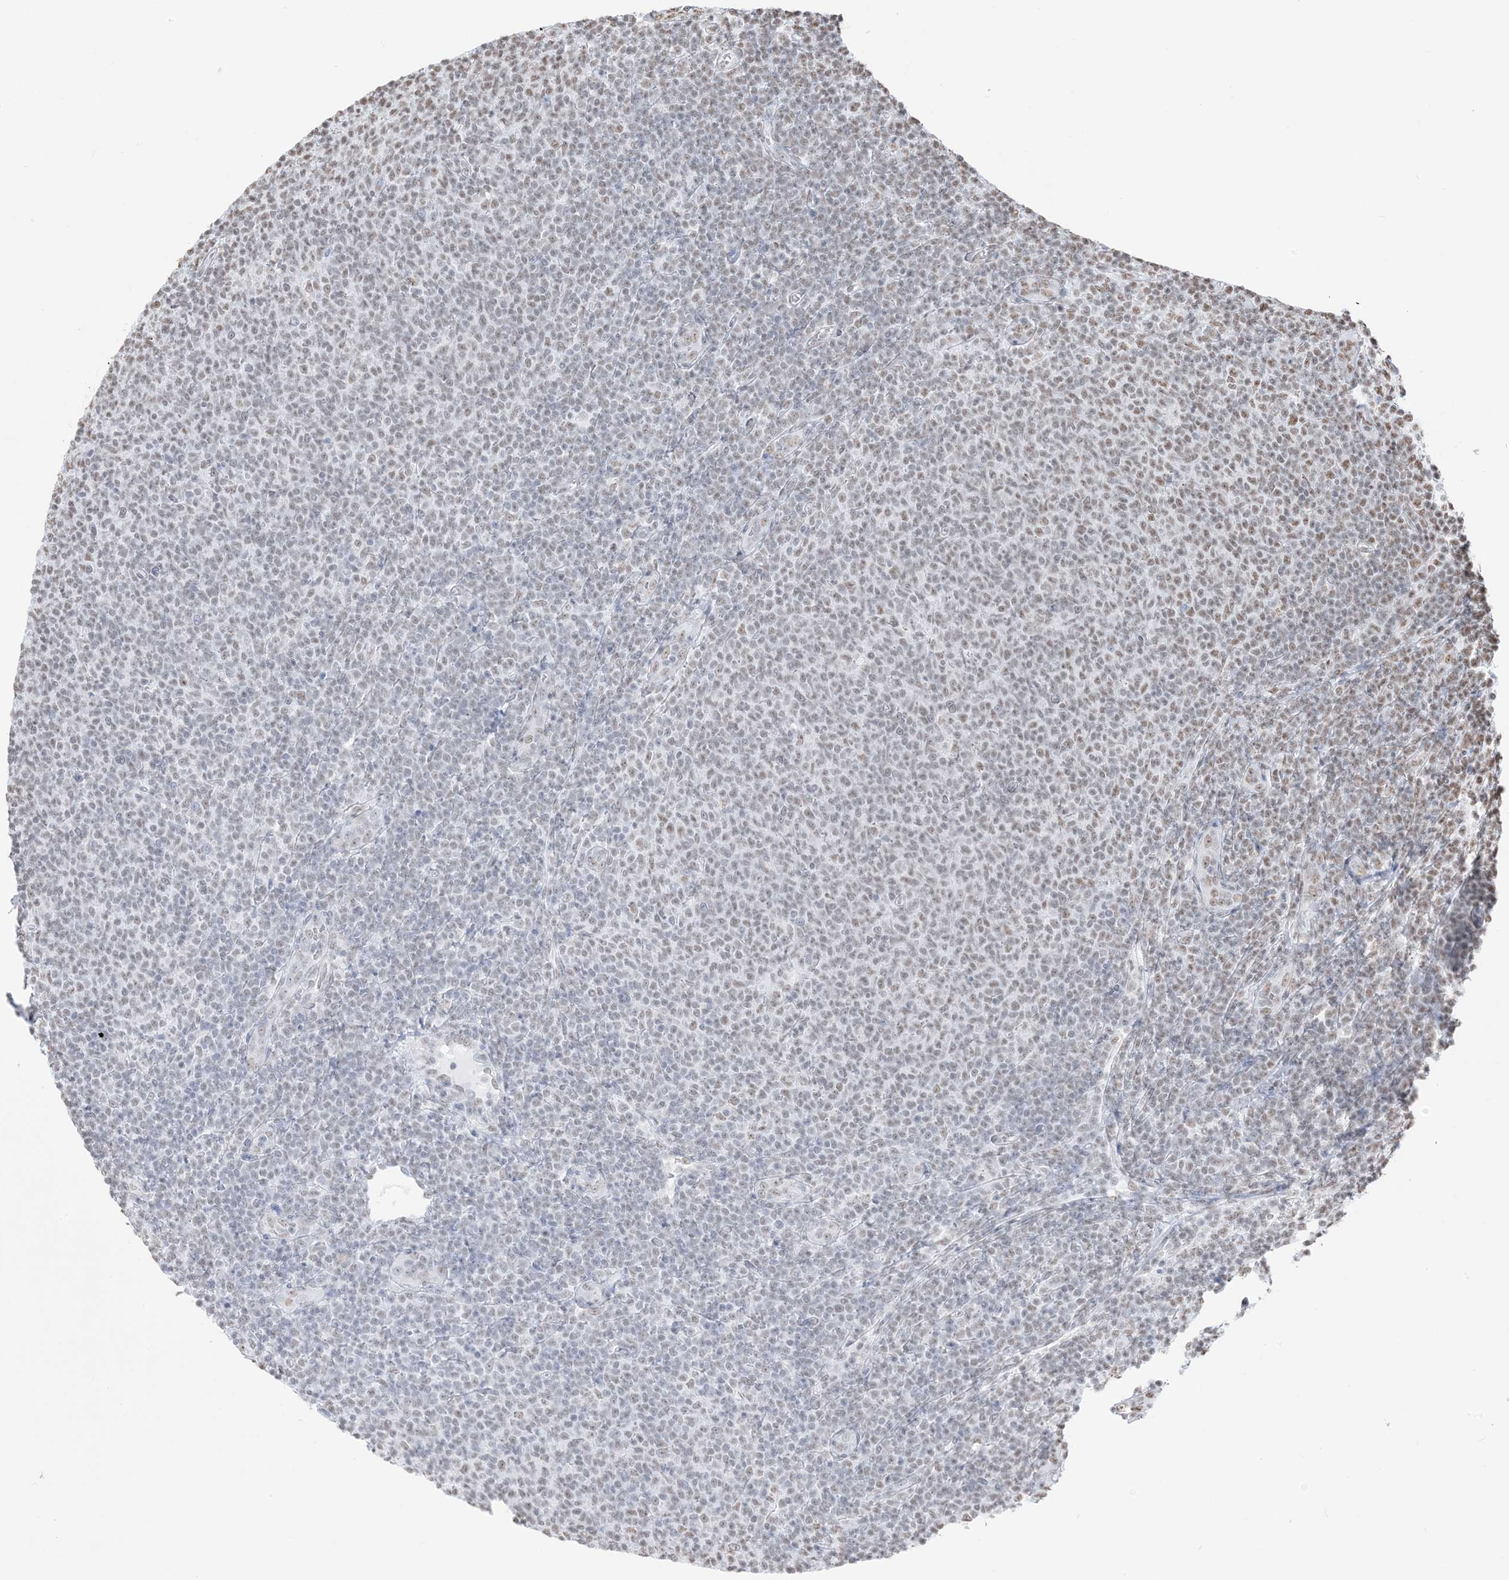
{"staining": {"intensity": "moderate", "quantity": "<25%", "location": "nuclear"}, "tissue": "lymphoma", "cell_type": "Tumor cells", "image_type": "cancer", "snomed": [{"axis": "morphology", "description": "Malignant lymphoma, non-Hodgkin's type, Low grade"}, {"axis": "topography", "description": "Lymph node"}], "caption": "Immunohistochemistry (IHC) of human lymphoma demonstrates low levels of moderate nuclear expression in approximately <25% of tumor cells.", "gene": "ZNF792", "patient": {"sex": "male", "age": 66}}